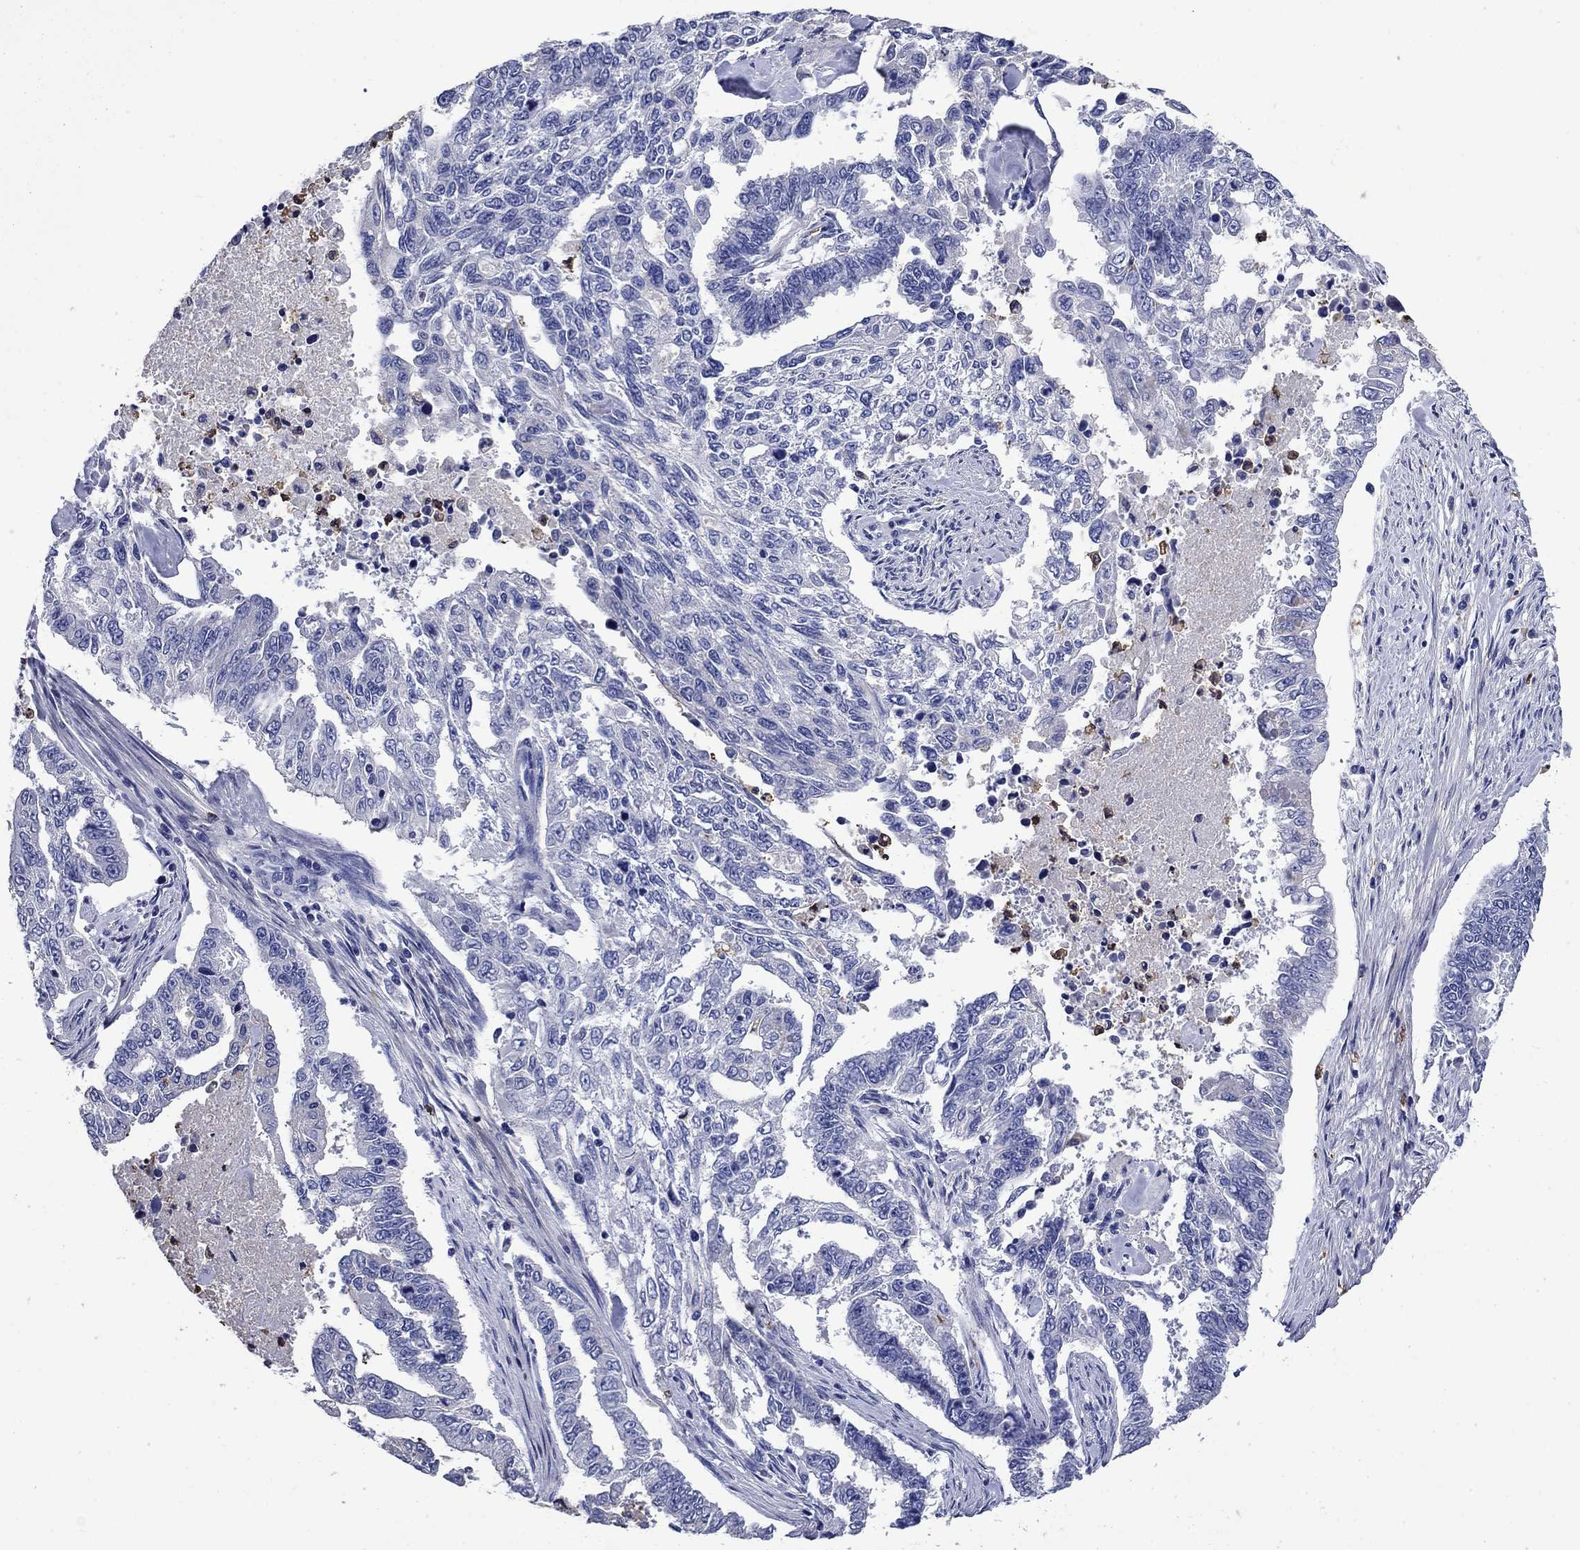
{"staining": {"intensity": "negative", "quantity": "none", "location": "none"}, "tissue": "endometrial cancer", "cell_type": "Tumor cells", "image_type": "cancer", "snomed": [{"axis": "morphology", "description": "Adenocarcinoma, NOS"}, {"axis": "topography", "description": "Uterus"}], "caption": "Endometrial cancer was stained to show a protein in brown. There is no significant expression in tumor cells.", "gene": "TFR2", "patient": {"sex": "female", "age": 59}}